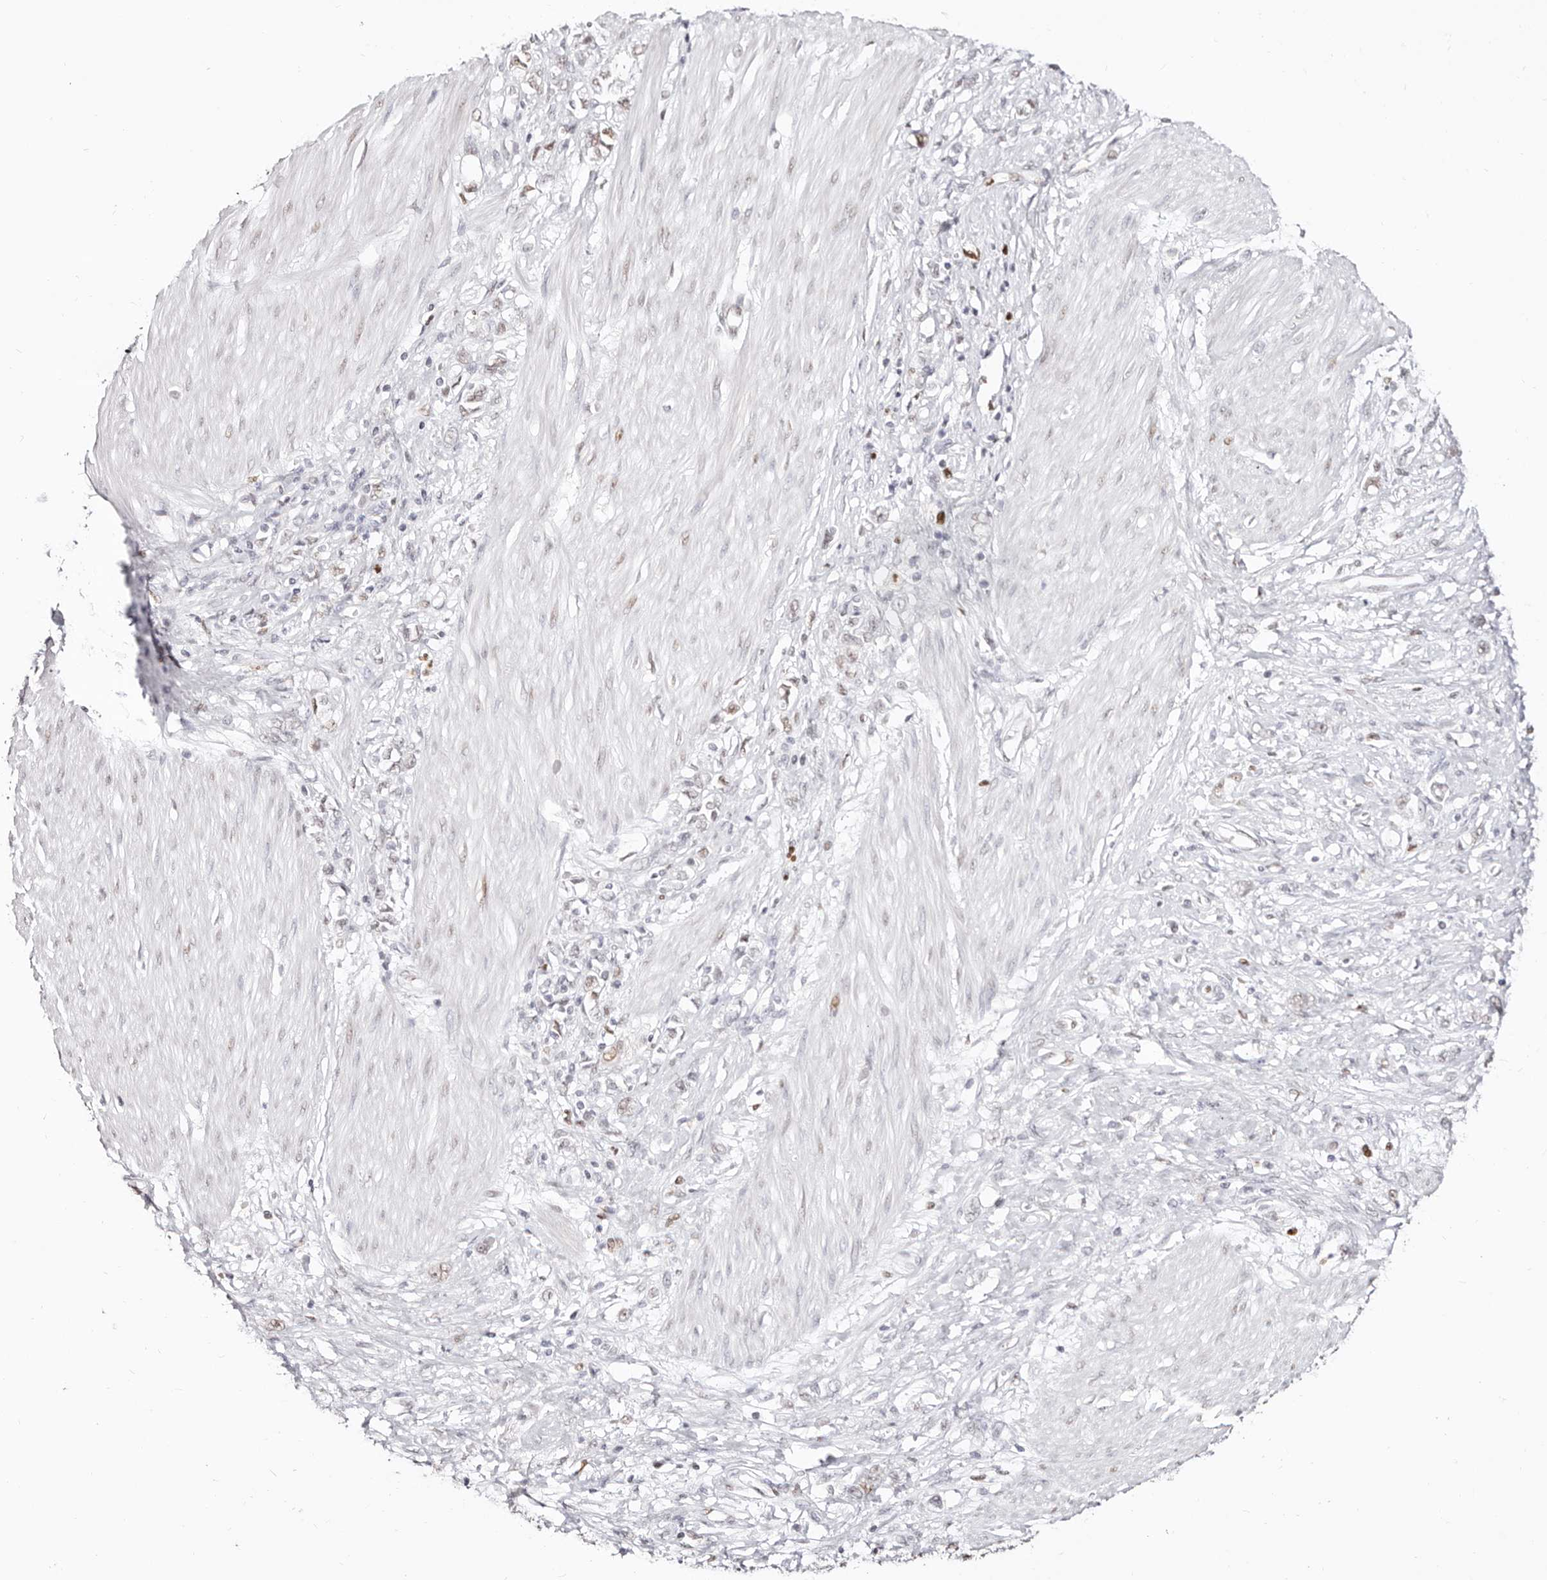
{"staining": {"intensity": "weak", "quantity": "<25%", "location": "nuclear"}, "tissue": "stomach cancer", "cell_type": "Tumor cells", "image_type": "cancer", "snomed": [{"axis": "morphology", "description": "Adenocarcinoma, NOS"}, {"axis": "topography", "description": "Stomach"}], "caption": "Stomach cancer was stained to show a protein in brown. There is no significant positivity in tumor cells.", "gene": "TKT", "patient": {"sex": "female", "age": 76}}